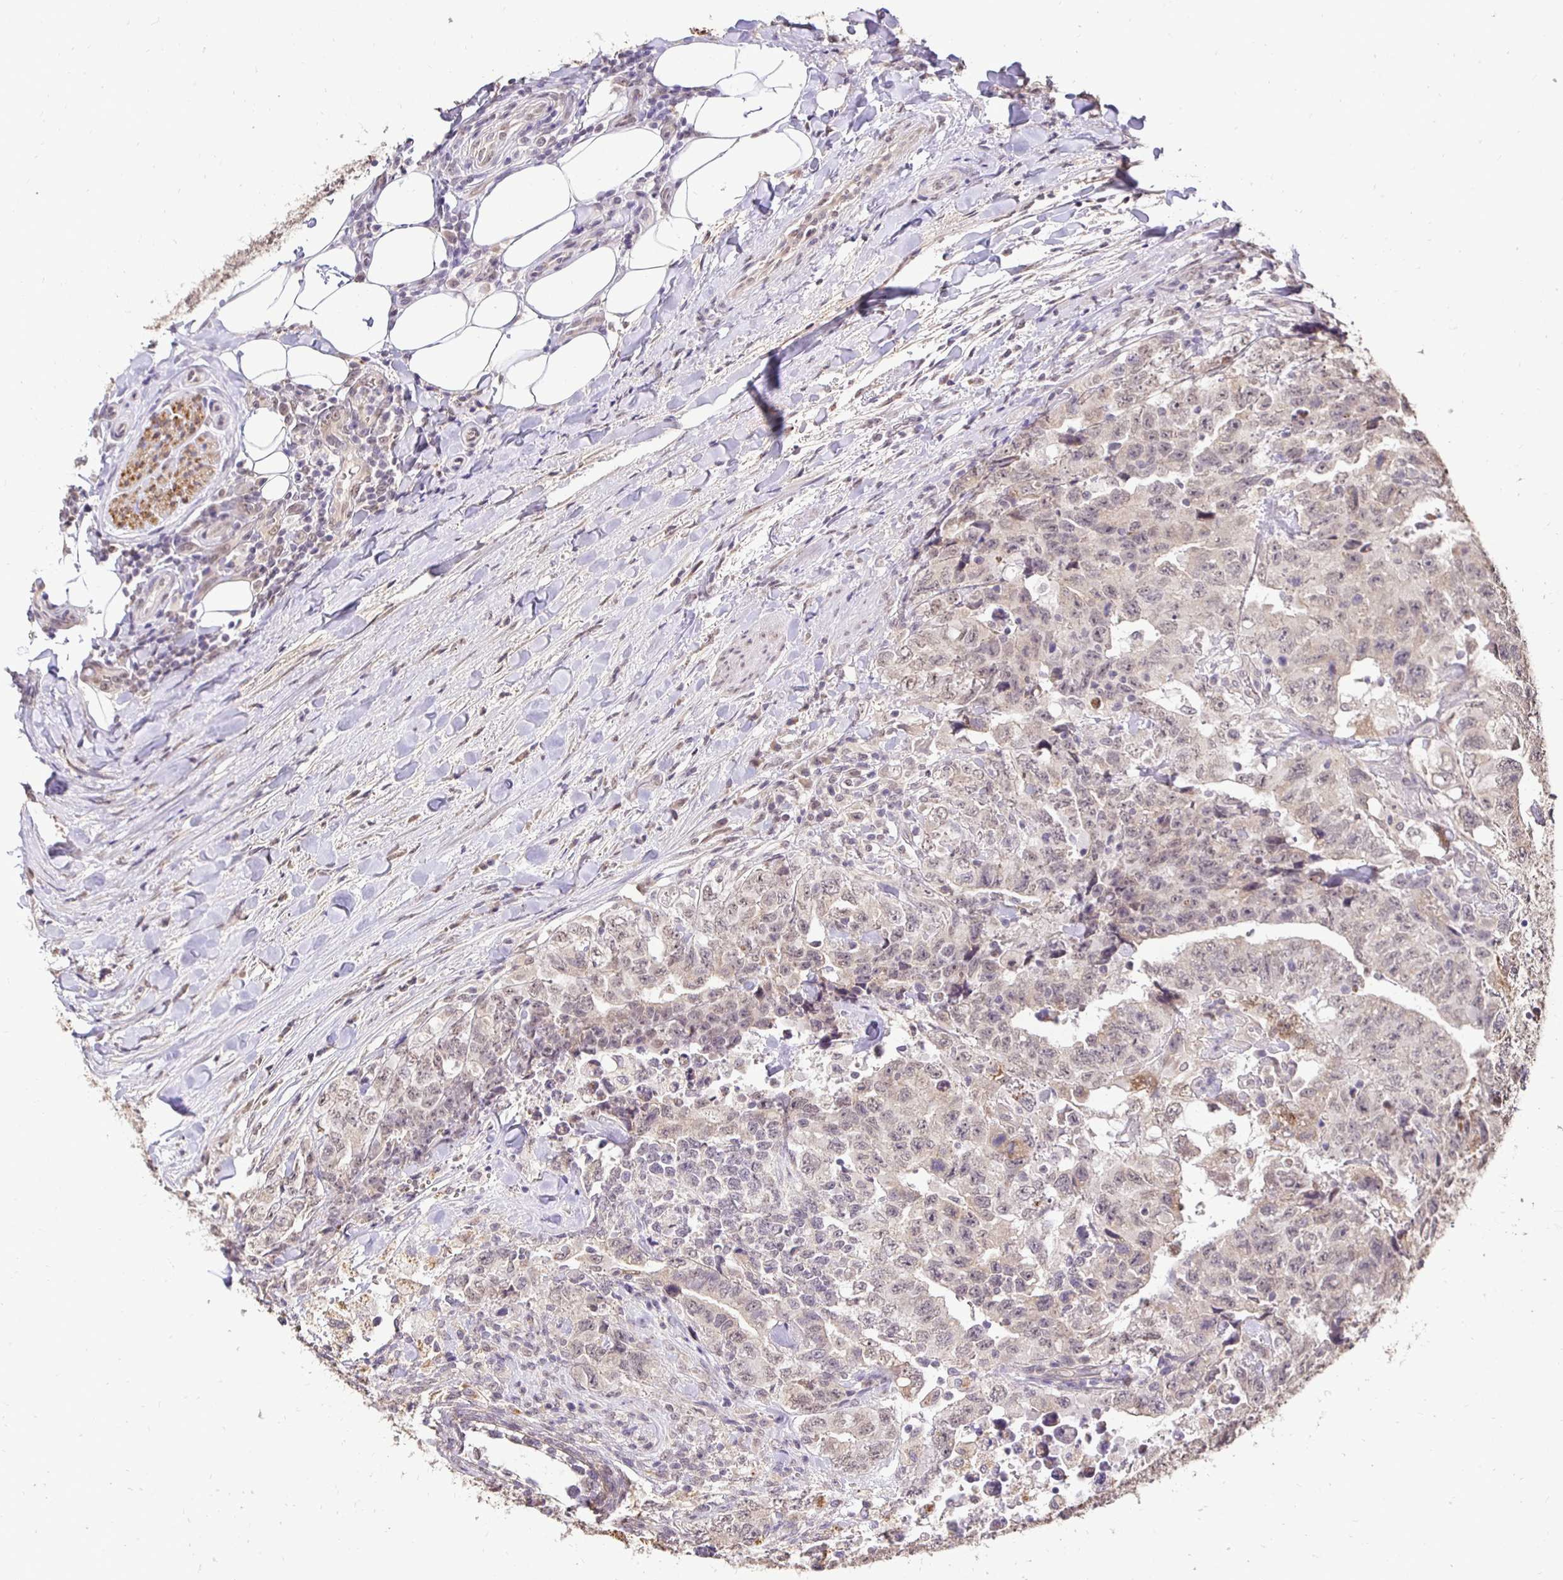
{"staining": {"intensity": "weak", "quantity": "25%-75%", "location": "nuclear"}, "tissue": "testis cancer", "cell_type": "Tumor cells", "image_type": "cancer", "snomed": [{"axis": "morphology", "description": "Carcinoma, Embryonal, NOS"}, {"axis": "topography", "description": "Testis"}], "caption": "Testis embryonal carcinoma stained with a brown dye demonstrates weak nuclear positive positivity in approximately 25%-75% of tumor cells.", "gene": "RHEBL1", "patient": {"sex": "male", "age": 24}}